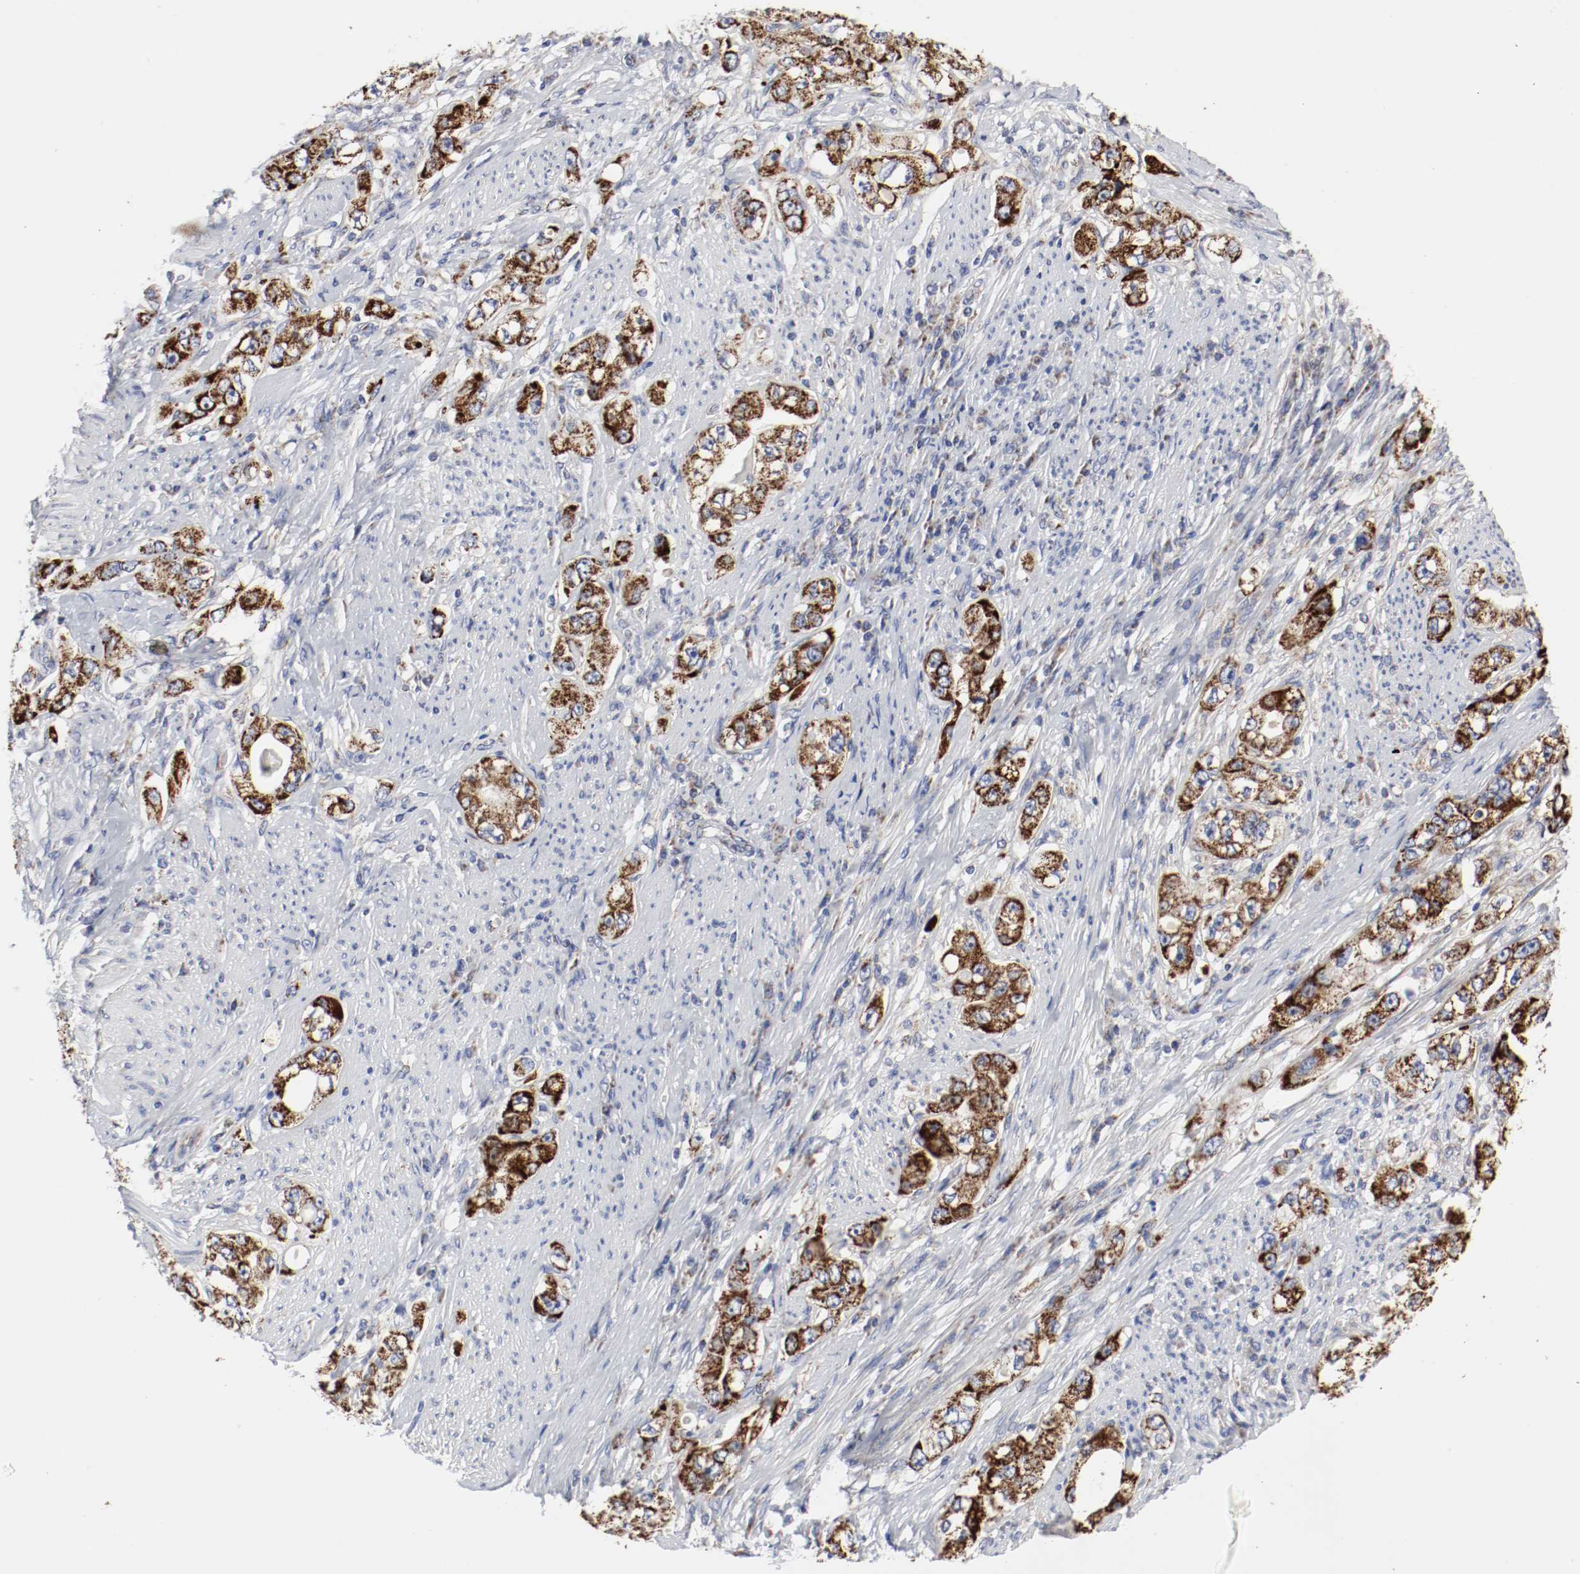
{"staining": {"intensity": "strong", "quantity": ">75%", "location": "cytoplasmic/membranous"}, "tissue": "stomach cancer", "cell_type": "Tumor cells", "image_type": "cancer", "snomed": [{"axis": "morphology", "description": "Adenocarcinoma, NOS"}, {"axis": "topography", "description": "Stomach, lower"}], "caption": "Stomach cancer (adenocarcinoma) stained with a protein marker shows strong staining in tumor cells.", "gene": "AFG3L2", "patient": {"sex": "female", "age": 93}}